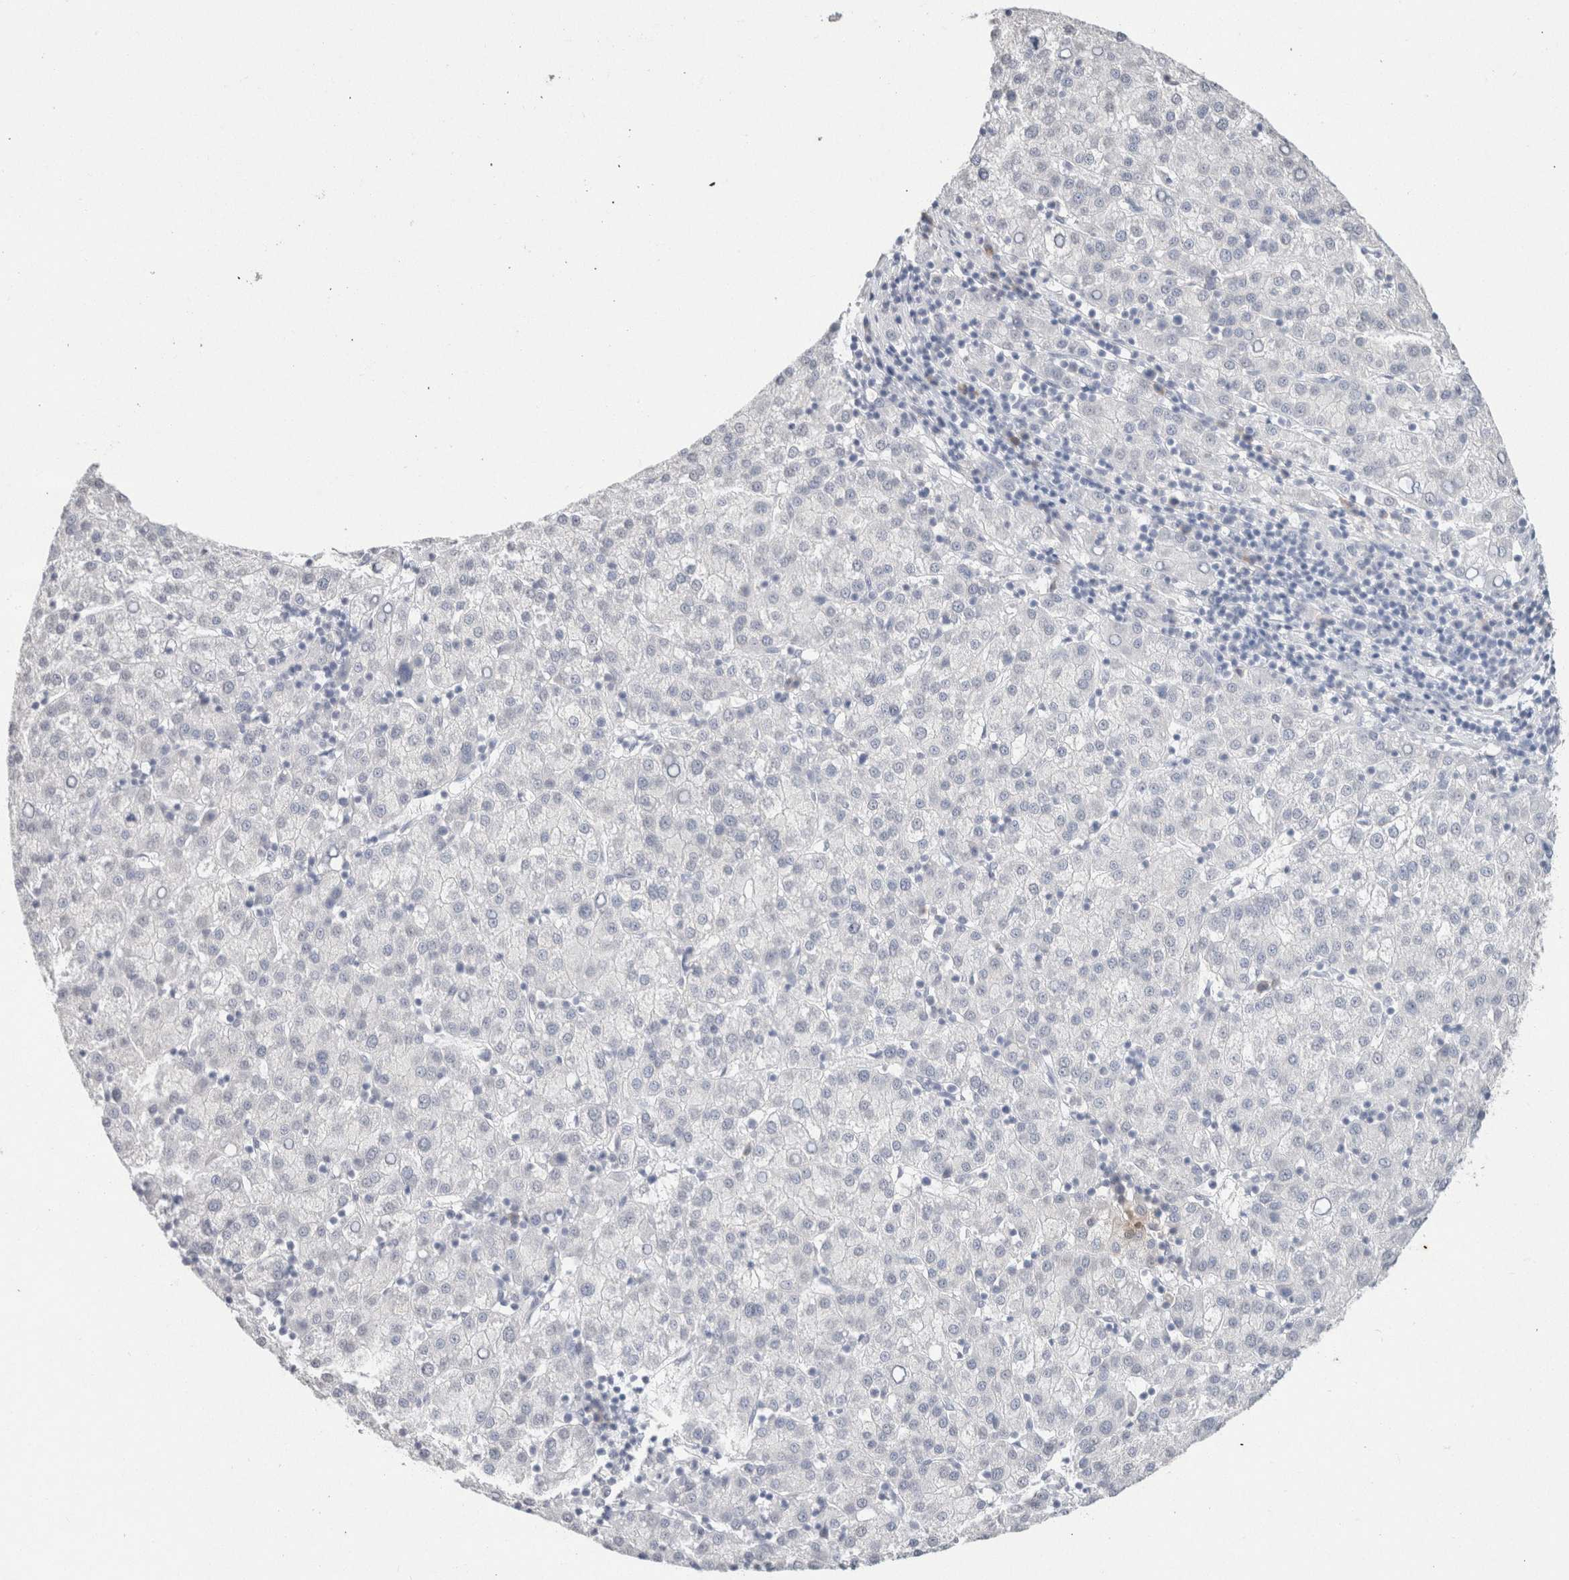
{"staining": {"intensity": "negative", "quantity": "none", "location": "none"}, "tissue": "liver cancer", "cell_type": "Tumor cells", "image_type": "cancer", "snomed": [{"axis": "morphology", "description": "Carcinoma, Hepatocellular, NOS"}, {"axis": "topography", "description": "Liver"}], "caption": "Tumor cells are negative for brown protein staining in liver hepatocellular carcinoma.", "gene": "CD80", "patient": {"sex": "female", "age": 58}}